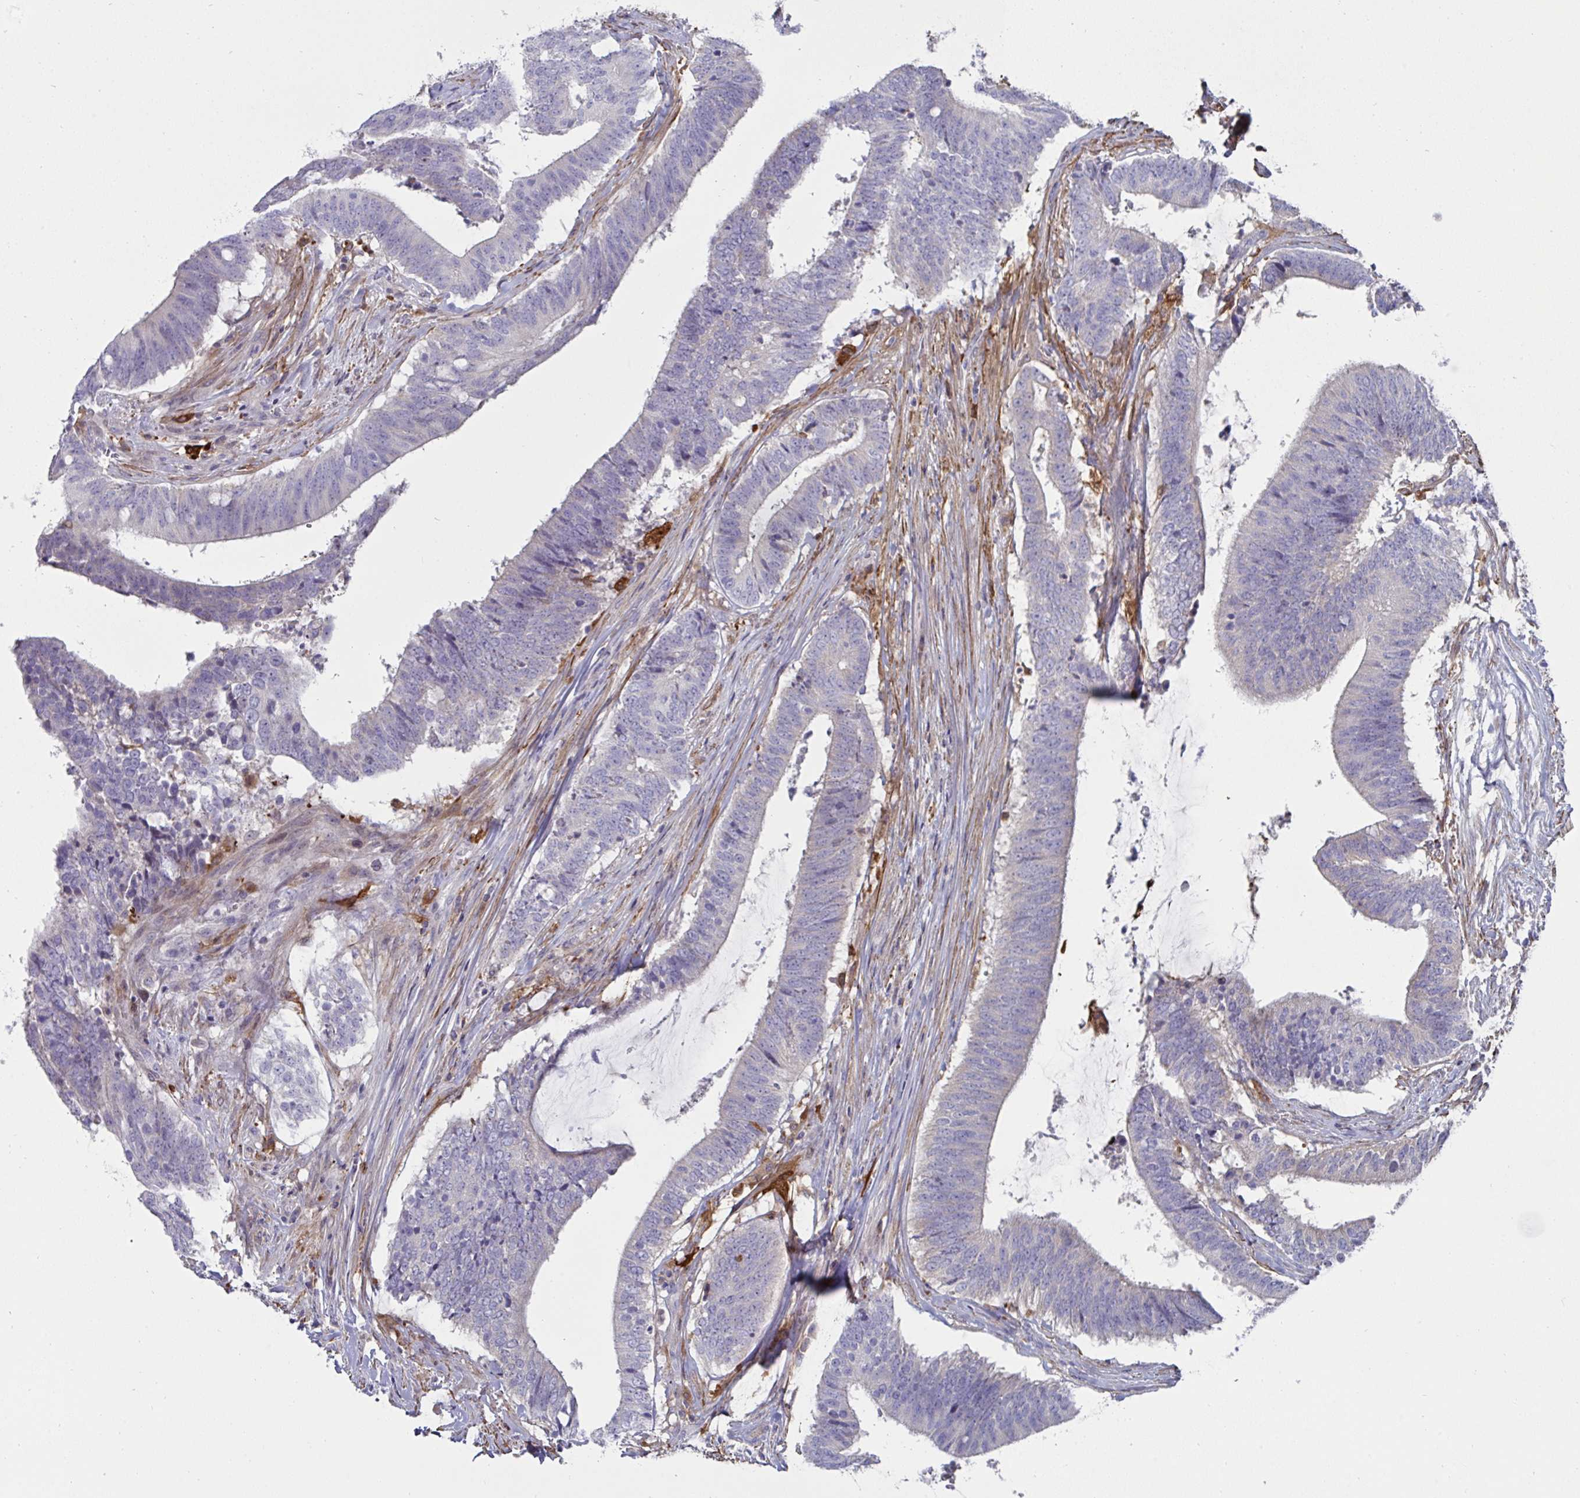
{"staining": {"intensity": "negative", "quantity": "none", "location": "none"}, "tissue": "colorectal cancer", "cell_type": "Tumor cells", "image_type": "cancer", "snomed": [{"axis": "morphology", "description": "Adenocarcinoma, NOS"}, {"axis": "topography", "description": "Colon"}], "caption": "Human colorectal adenocarcinoma stained for a protein using immunohistochemistry demonstrates no positivity in tumor cells.", "gene": "FBXL13", "patient": {"sex": "female", "age": 43}}